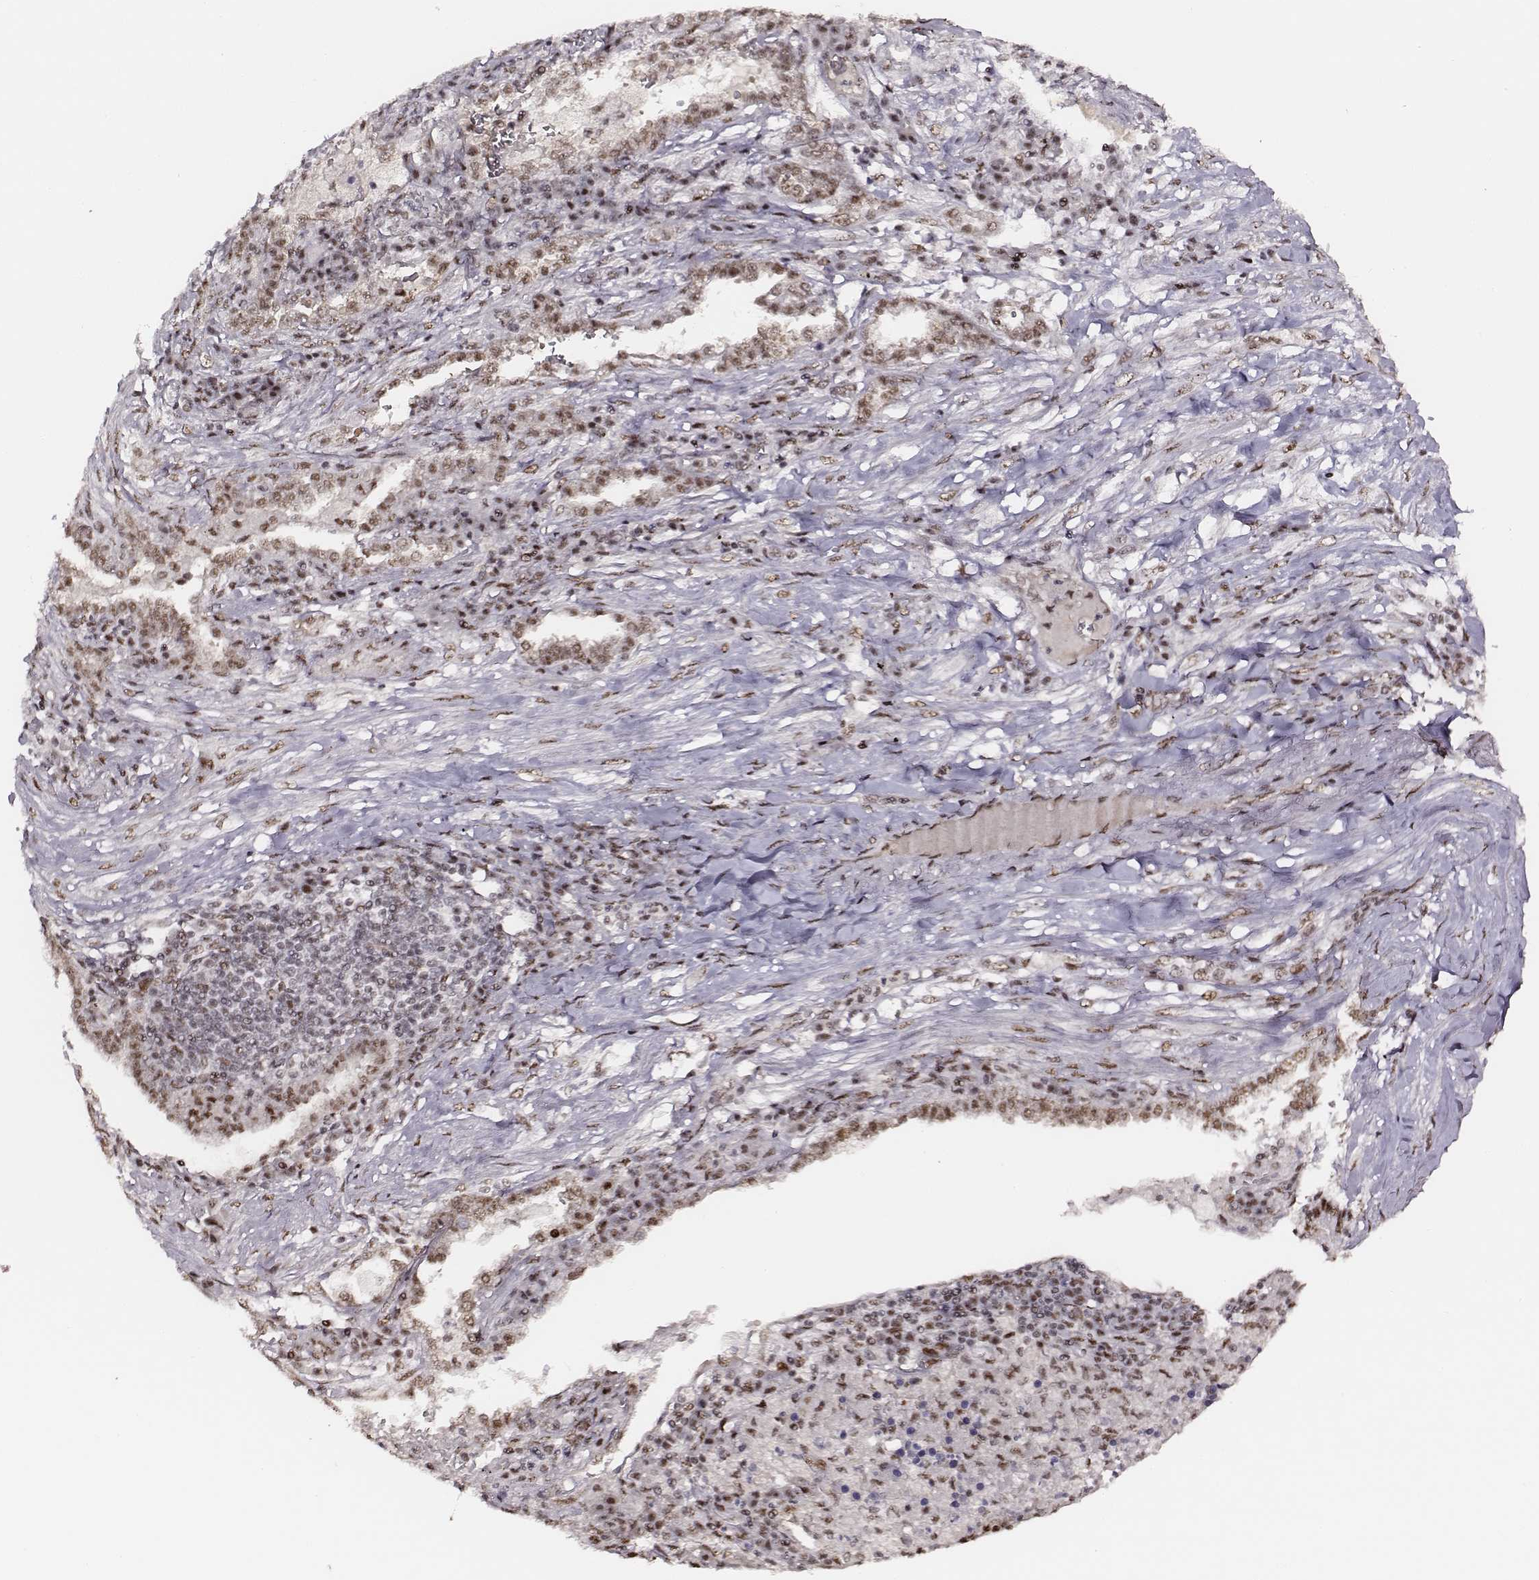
{"staining": {"intensity": "moderate", "quantity": ">75%", "location": "nuclear"}, "tissue": "lung cancer", "cell_type": "Tumor cells", "image_type": "cancer", "snomed": [{"axis": "morphology", "description": "Adenocarcinoma, NOS"}, {"axis": "topography", "description": "Lung"}], "caption": "Moderate nuclear protein expression is present in approximately >75% of tumor cells in lung cancer (adenocarcinoma). (IHC, brightfield microscopy, high magnification).", "gene": "PPARA", "patient": {"sex": "male", "age": 57}}